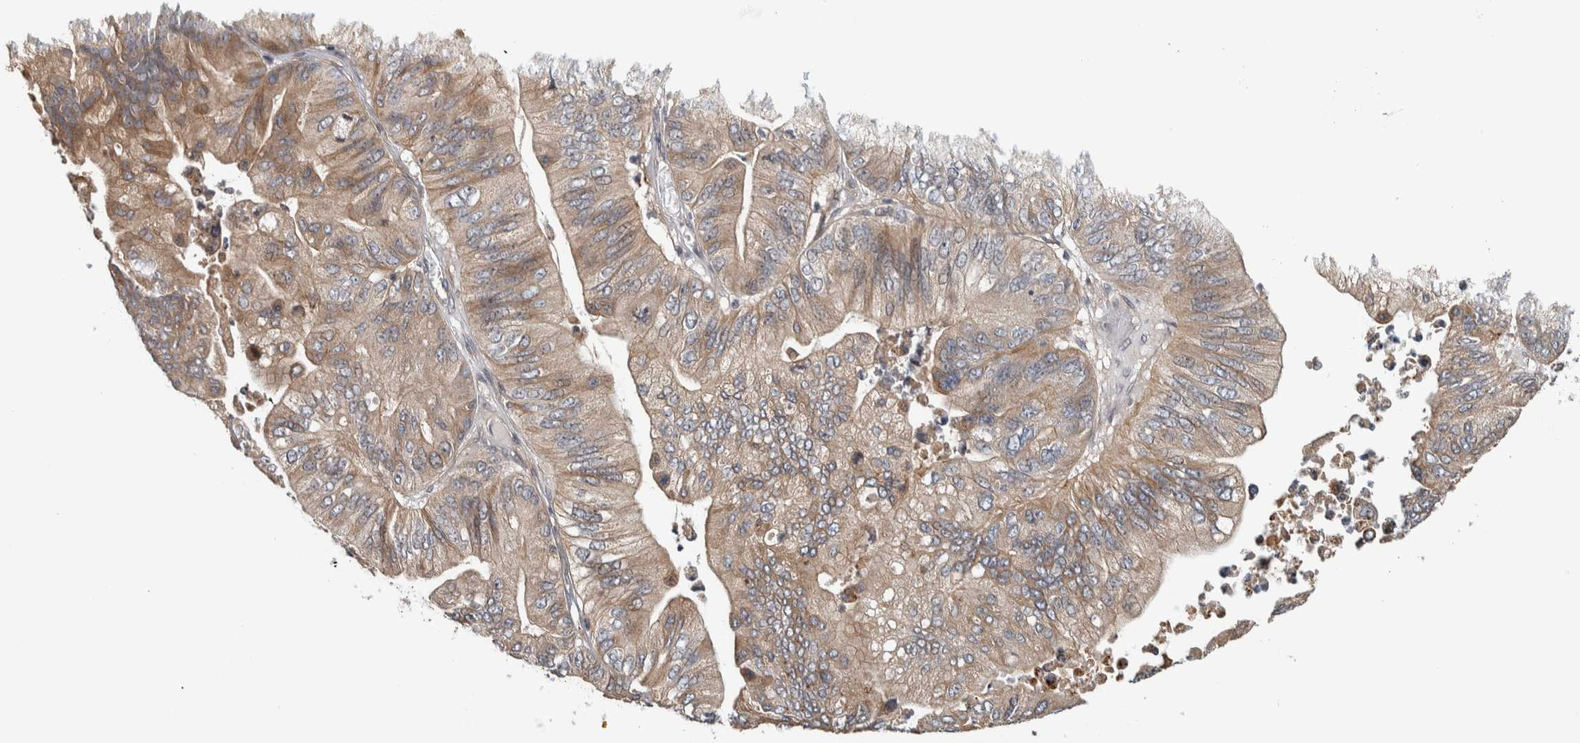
{"staining": {"intensity": "moderate", "quantity": "25%-75%", "location": "cytoplasmic/membranous"}, "tissue": "ovarian cancer", "cell_type": "Tumor cells", "image_type": "cancer", "snomed": [{"axis": "morphology", "description": "Cystadenocarcinoma, mucinous, NOS"}, {"axis": "topography", "description": "Ovary"}], "caption": "Immunohistochemistry histopathology image of neoplastic tissue: mucinous cystadenocarcinoma (ovarian) stained using immunohistochemistry (IHC) shows medium levels of moderate protein expression localized specifically in the cytoplasmic/membranous of tumor cells, appearing as a cytoplasmic/membranous brown color.", "gene": "TBC1D31", "patient": {"sex": "female", "age": 61}}